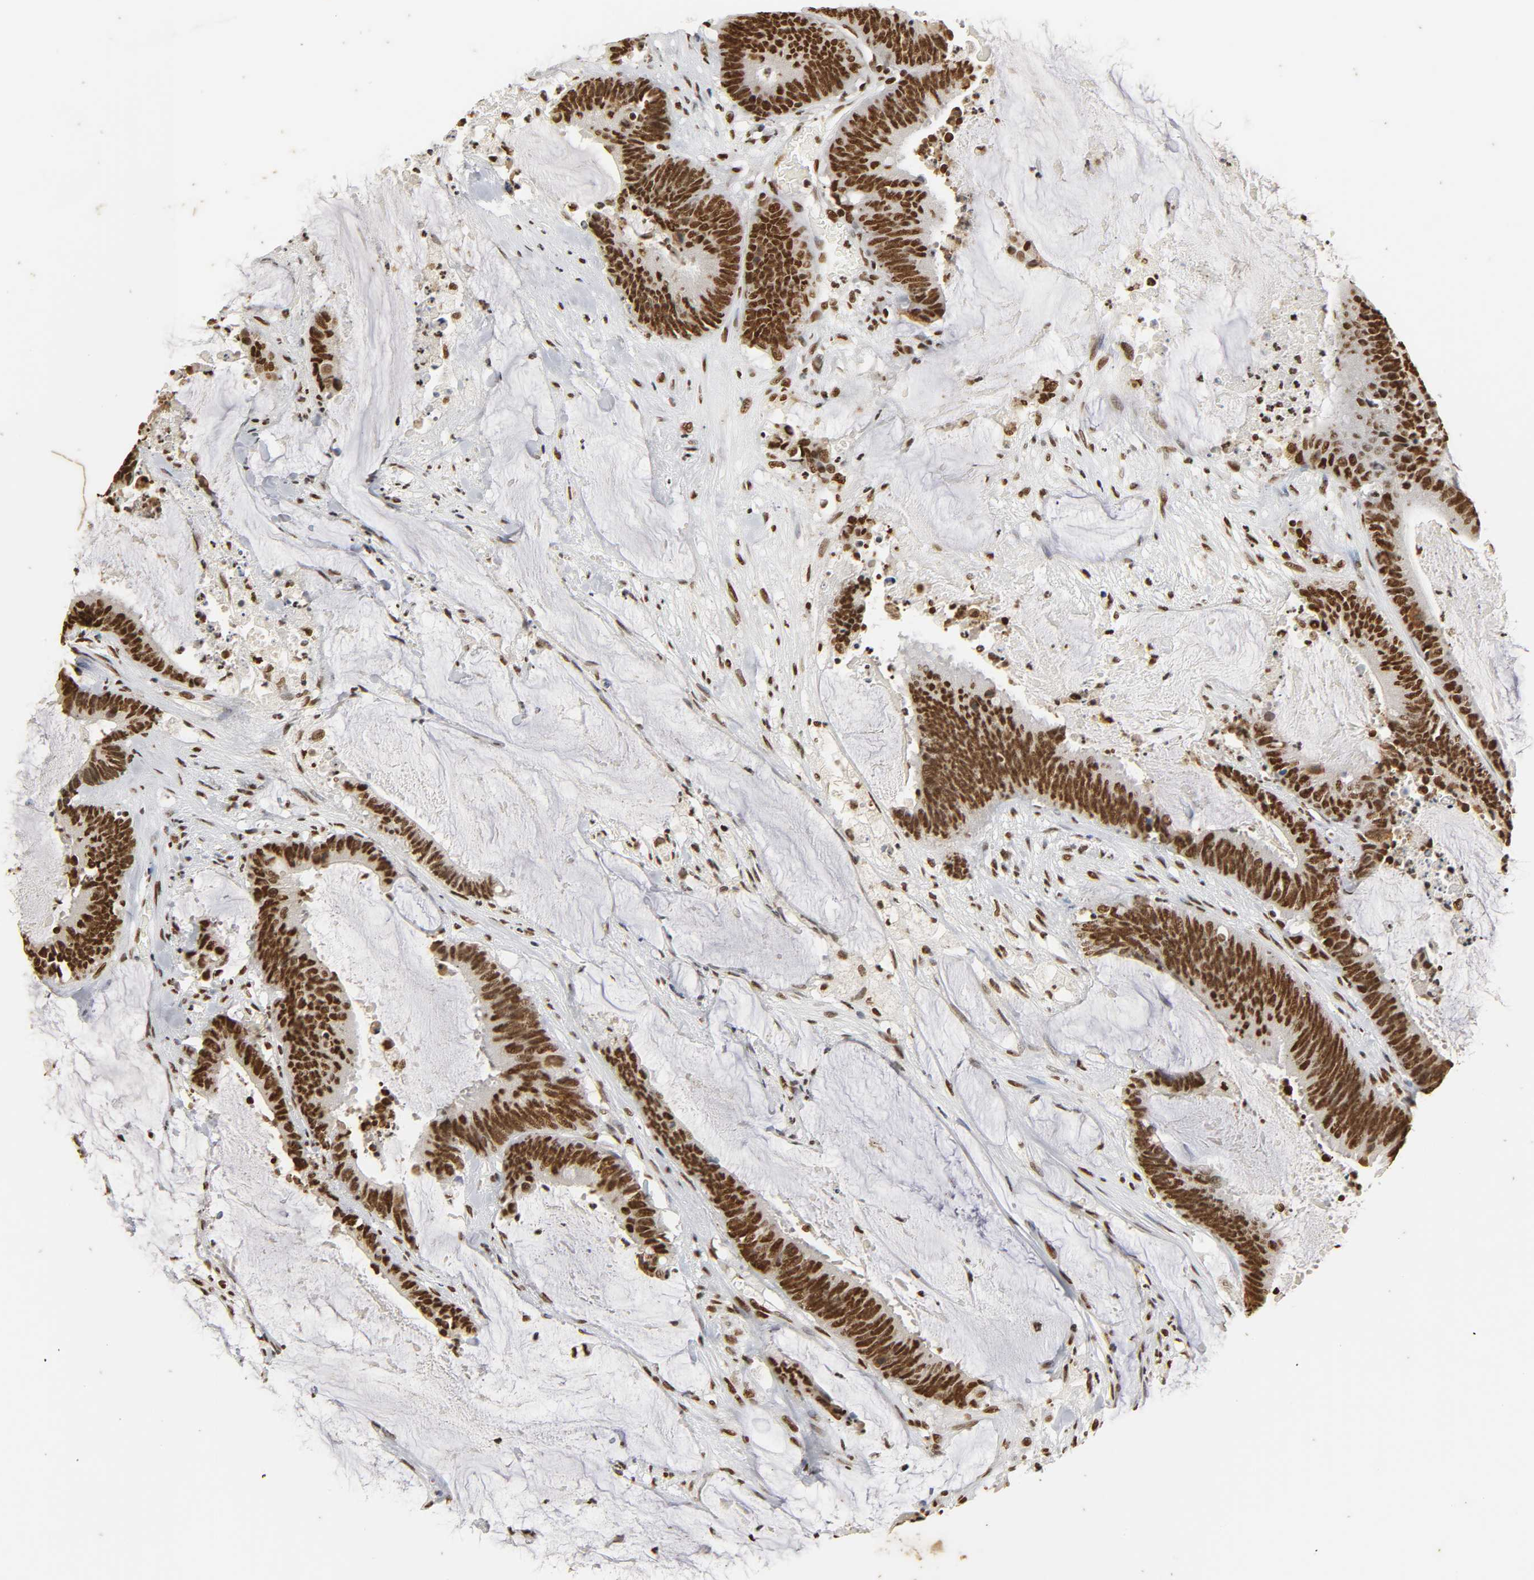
{"staining": {"intensity": "strong", "quantity": ">75%", "location": "nuclear"}, "tissue": "colorectal cancer", "cell_type": "Tumor cells", "image_type": "cancer", "snomed": [{"axis": "morphology", "description": "Adenocarcinoma, NOS"}, {"axis": "topography", "description": "Rectum"}], "caption": "Brown immunohistochemical staining in adenocarcinoma (colorectal) shows strong nuclear expression in about >75% of tumor cells.", "gene": "HNRNPC", "patient": {"sex": "female", "age": 66}}